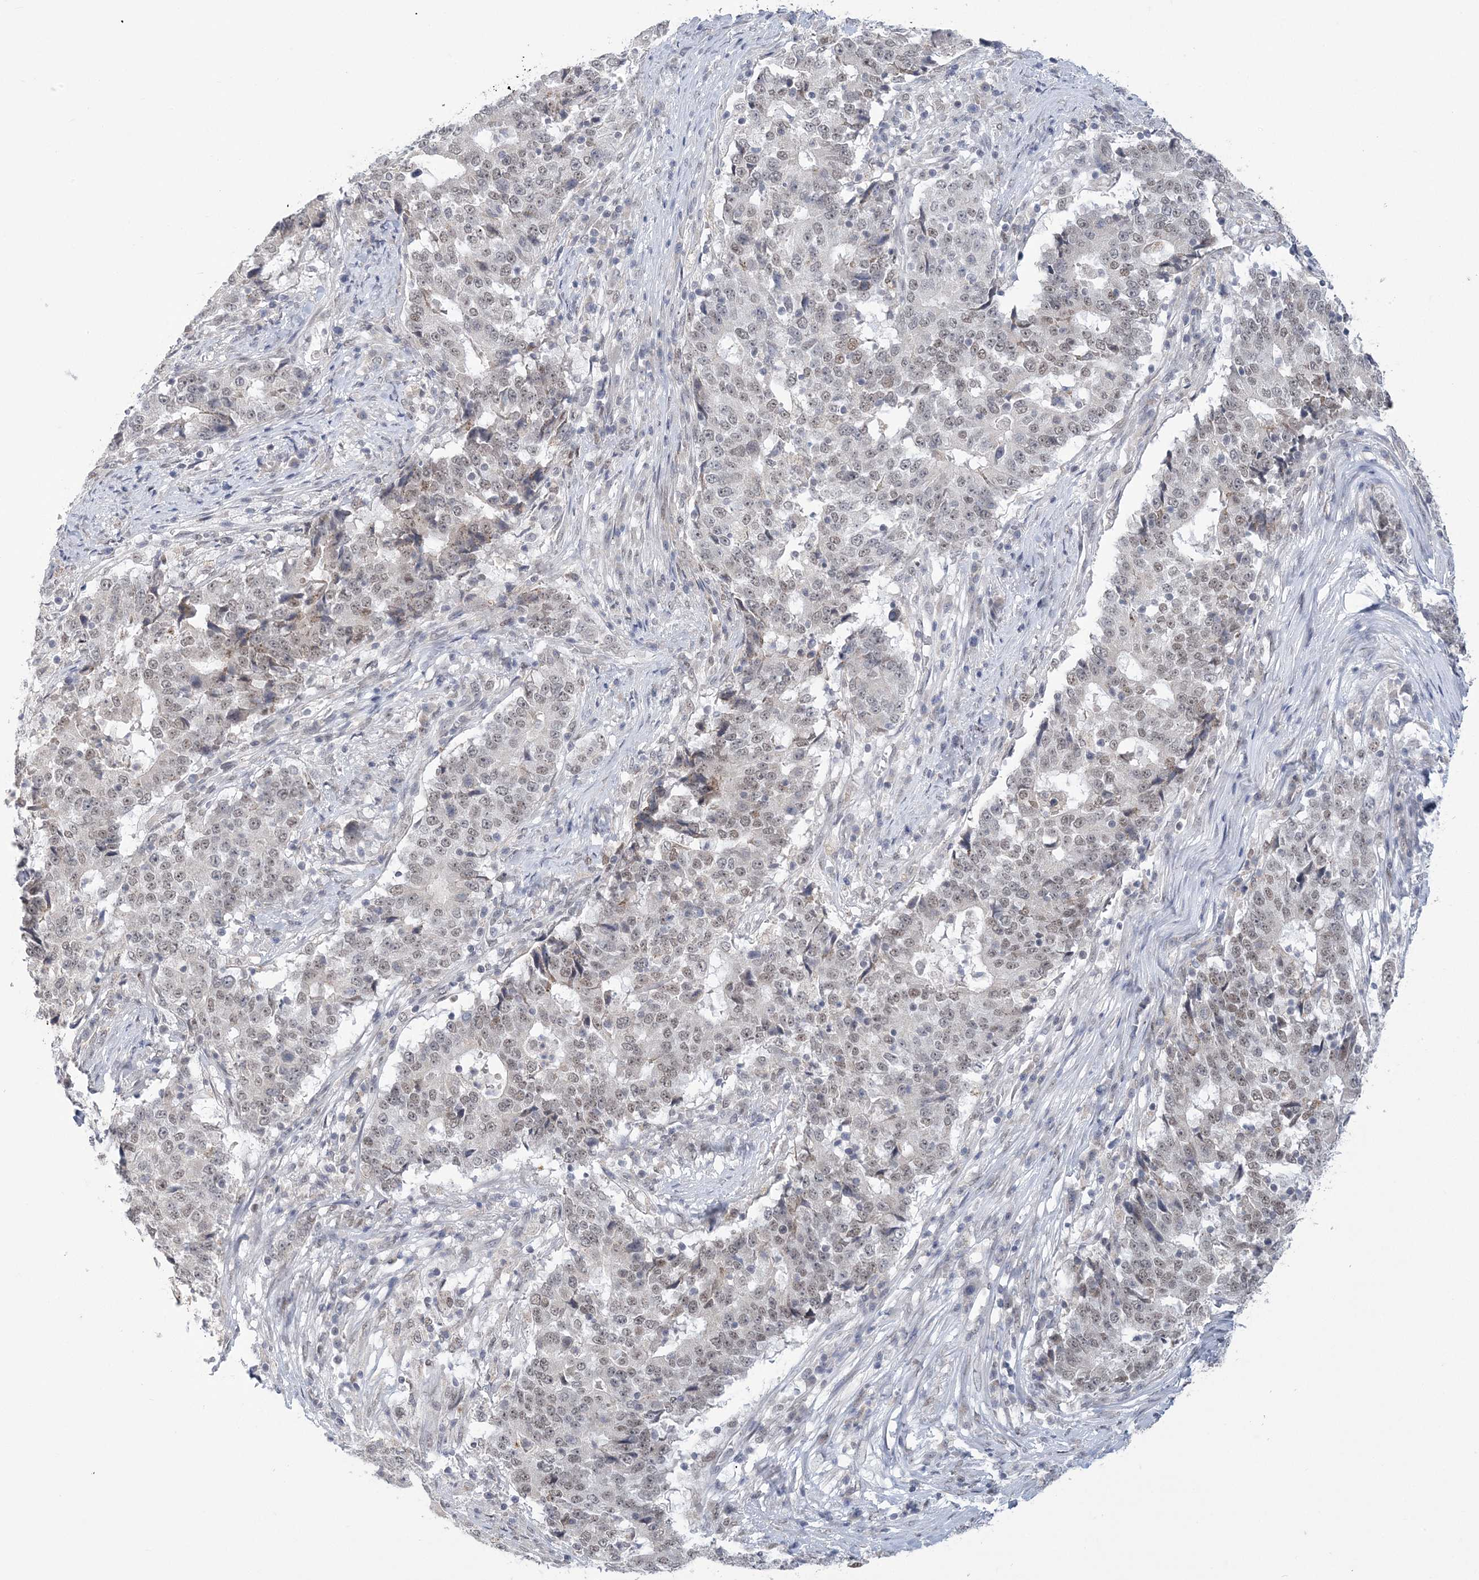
{"staining": {"intensity": "weak", "quantity": "<25%", "location": "nuclear"}, "tissue": "stomach cancer", "cell_type": "Tumor cells", "image_type": "cancer", "snomed": [{"axis": "morphology", "description": "Adenocarcinoma, NOS"}, {"axis": "topography", "description": "Stomach"}], "caption": "This is an immunohistochemistry histopathology image of stomach adenocarcinoma. There is no staining in tumor cells.", "gene": "ZBTB7A", "patient": {"sex": "male", "age": 59}}